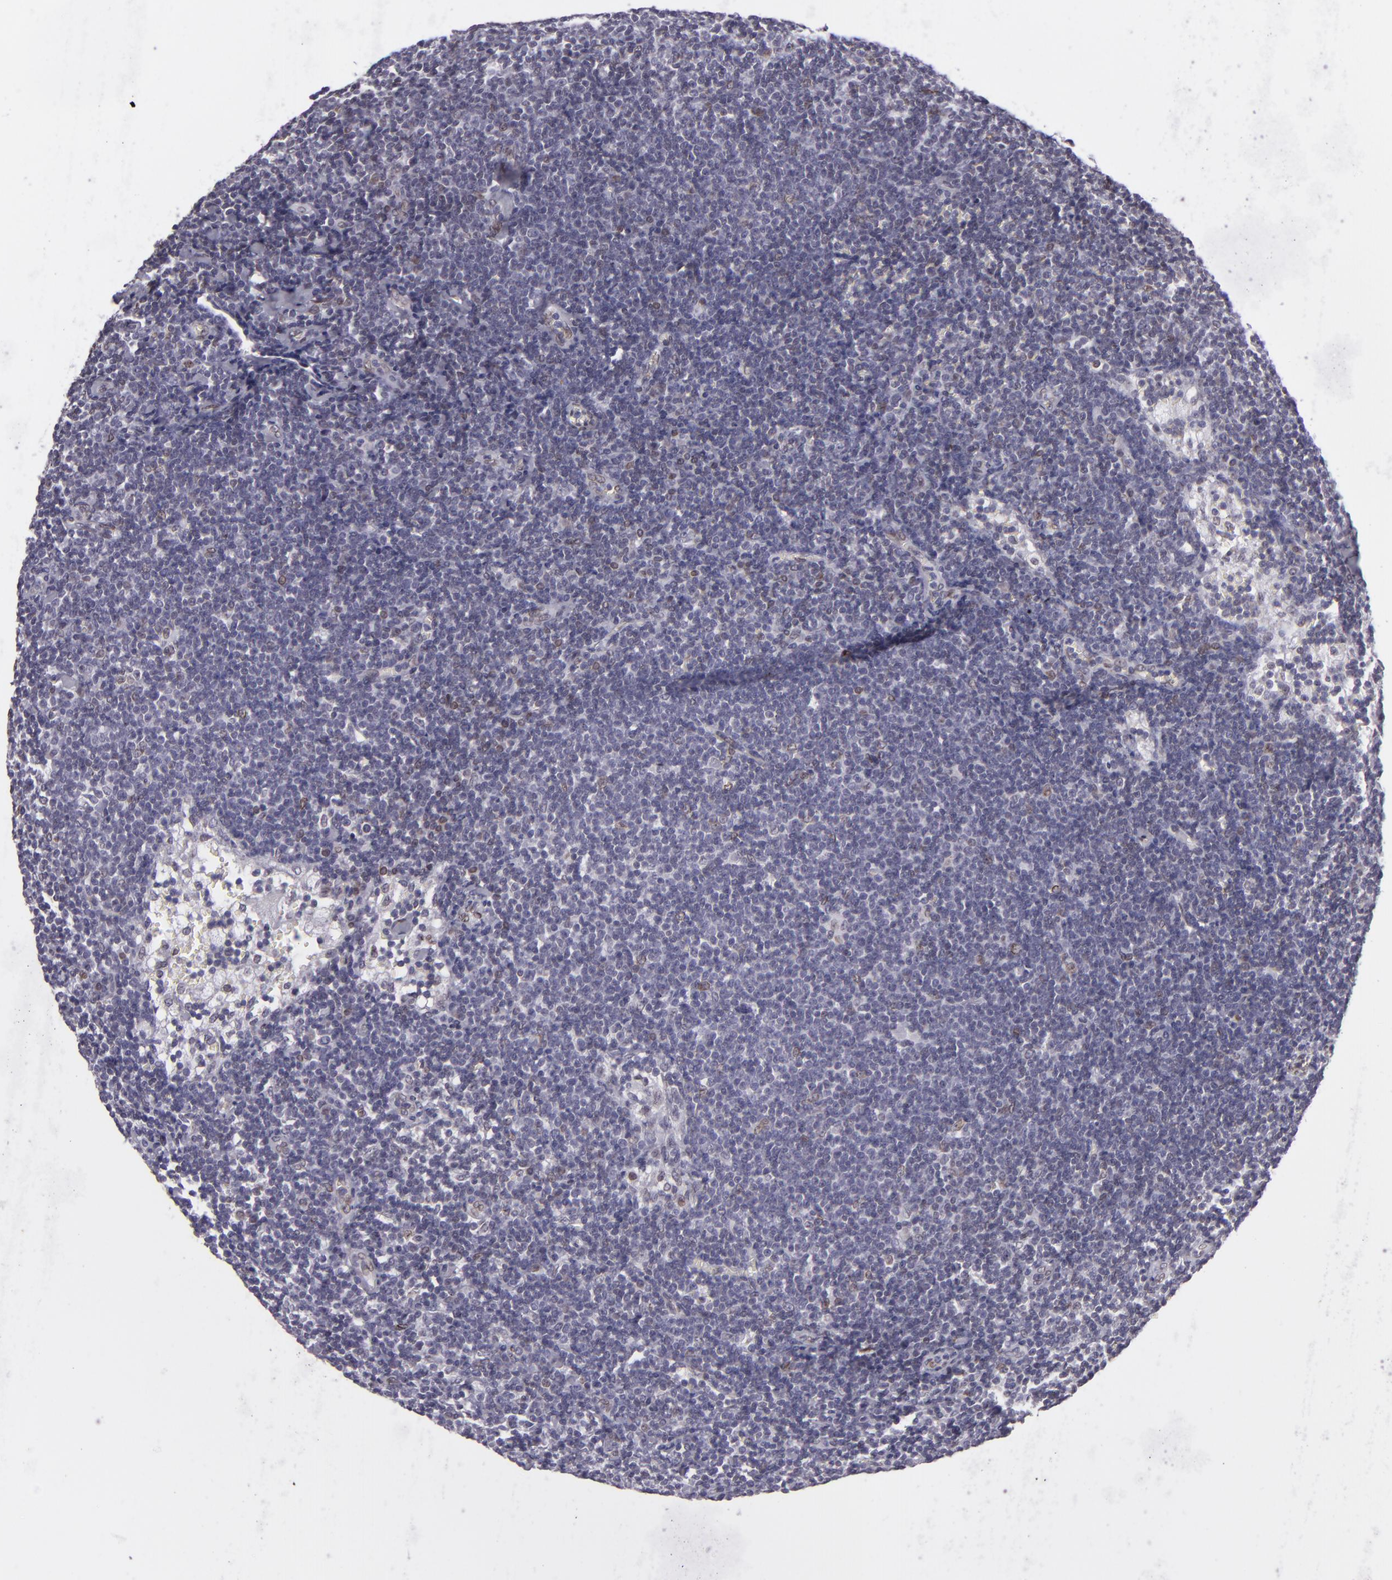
{"staining": {"intensity": "weak", "quantity": "25%-75%", "location": "nuclear"}, "tissue": "lymphoma", "cell_type": "Tumor cells", "image_type": "cancer", "snomed": [{"axis": "morphology", "description": "Malignant lymphoma, non-Hodgkin's type, Low grade"}, {"axis": "topography", "description": "Lymph node"}], "caption": "Immunohistochemical staining of human lymphoma shows low levels of weak nuclear protein staining in approximately 25%-75% of tumor cells.", "gene": "EMD", "patient": {"sex": "male", "age": 65}}